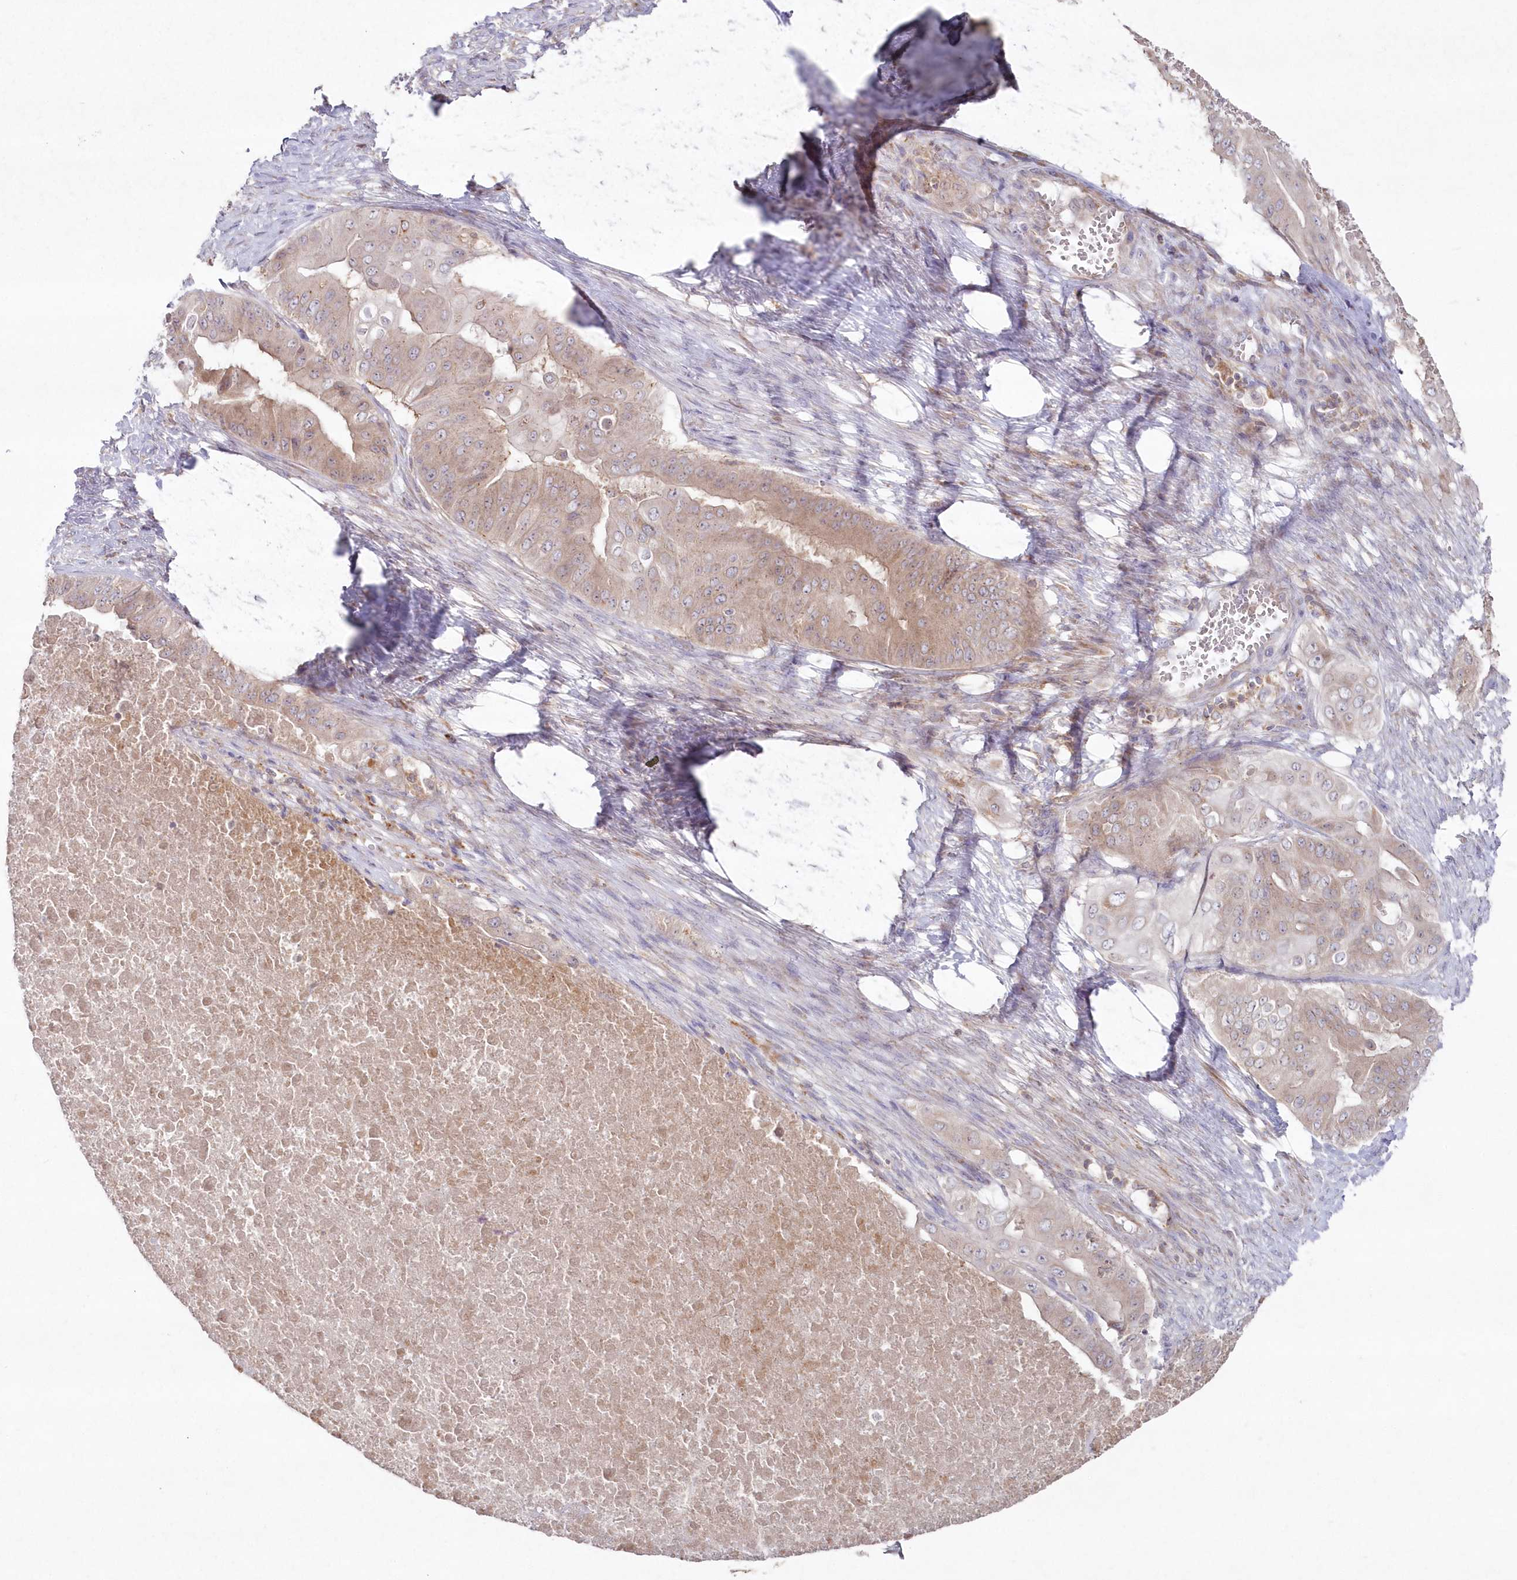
{"staining": {"intensity": "weak", "quantity": ">75%", "location": "cytoplasmic/membranous"}, "tissue": "pancreatic cancer", "cell_type": "Tumor cells", "image_type": "cancer", "snomed": [{"axis": "morphology", "description": "Adenocarcinoma, NOS"}, {"axis": "topography", "description": "Pancreas"}], "caption": "Pancreatic cancer stained with a brown dye demonstrates weak cytoplasmic/membranous positive staining in about >75% of tumor cells.", "gene": "ARSB", "patient": {"sex": "female", "age": 77}}